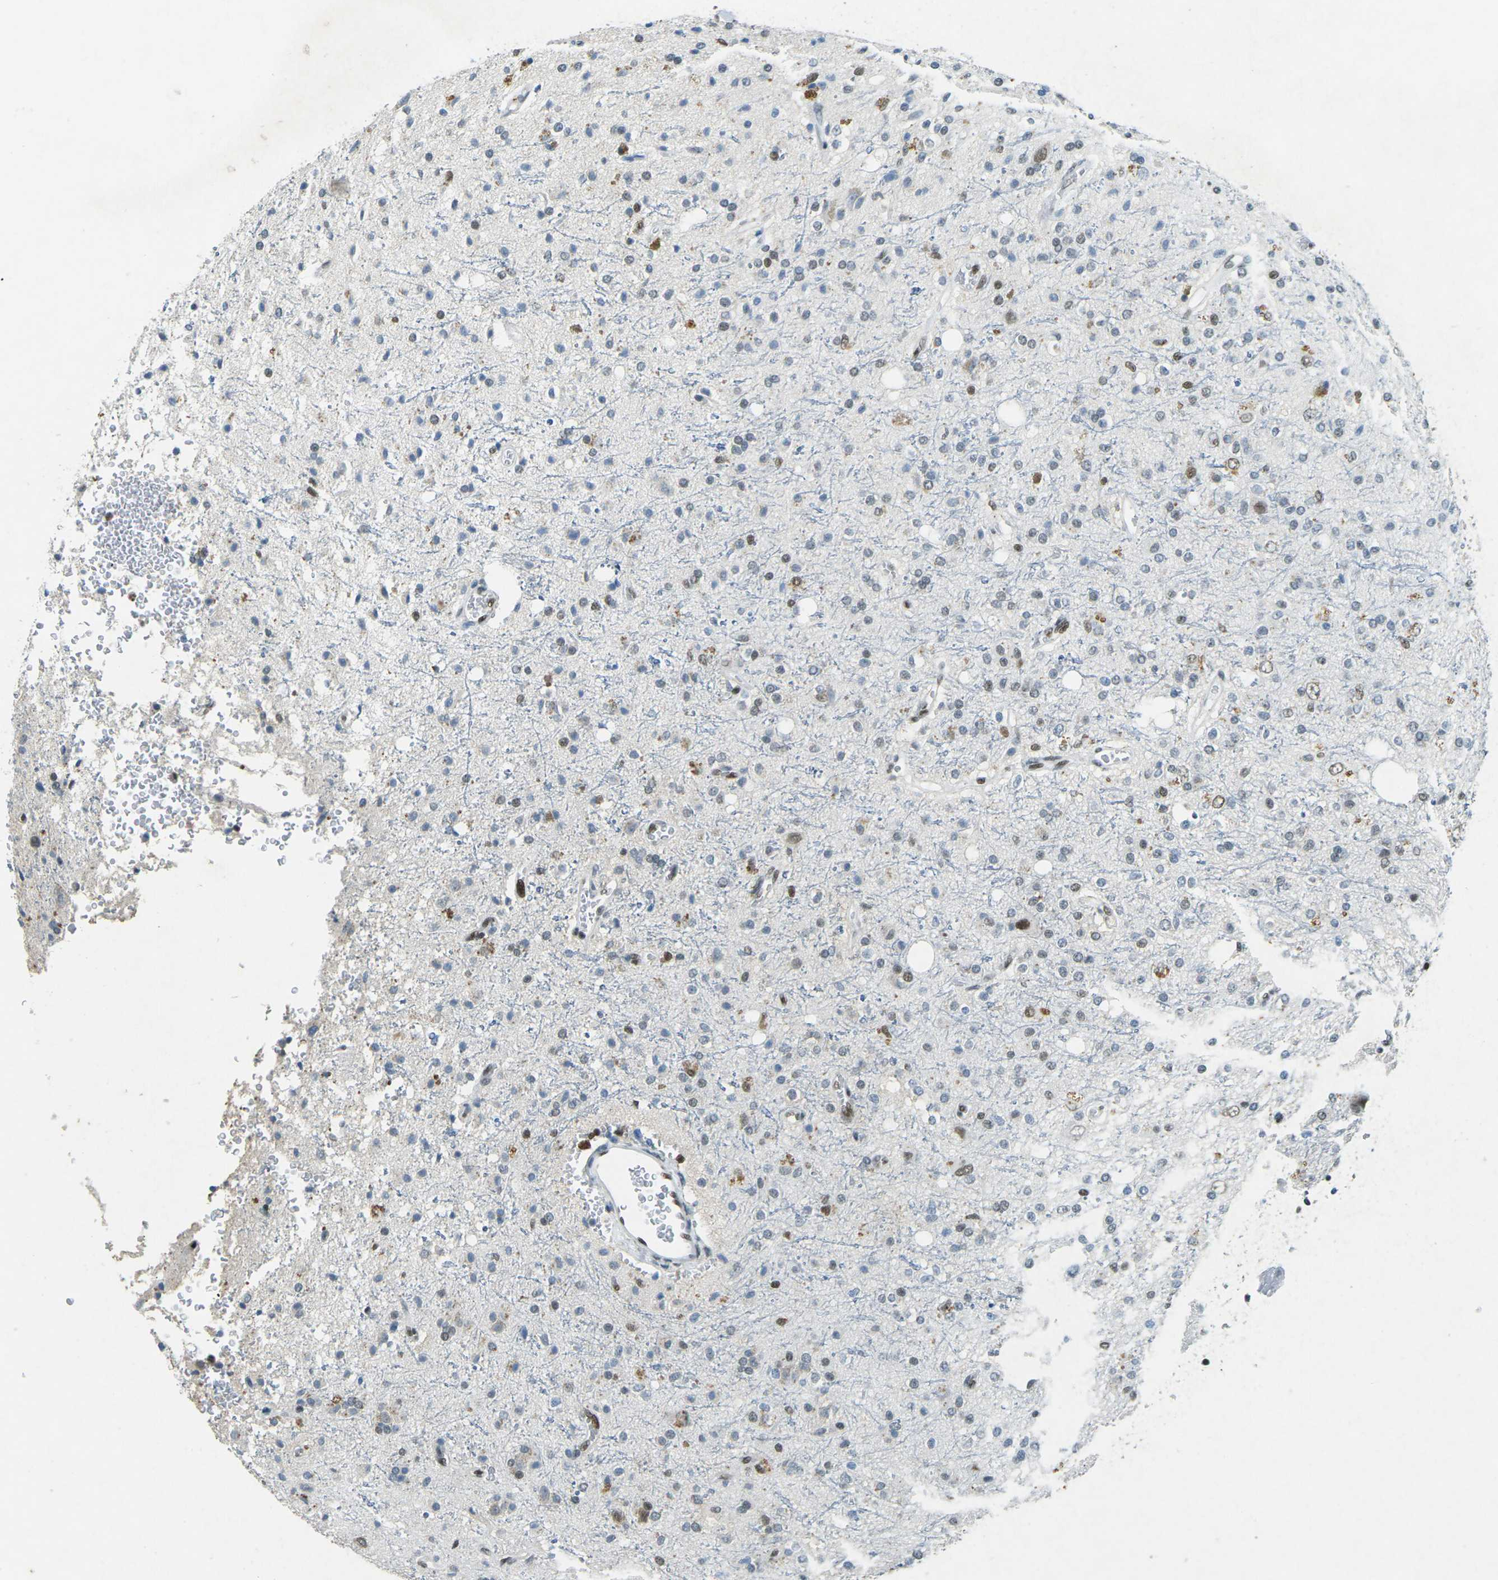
{"staining": {"intensity": "moderate", "quantity": "25%-75%", "location": "nuclear"}, "tissue": "glioma", "cell_type": "Tumor cells", "image_type": "cancer", "snomed": [{"axis": "morphology", "description": "Glioma, malignant, High grade"}, {"axis": "topography", "description": "Brain"}], "caption": "A micrograph of glioma stained for a protein reveals moderate nuclear brown staining in tumor cells.", "gene": "RB1", "patient": {"sex": "male", "age": 47}}